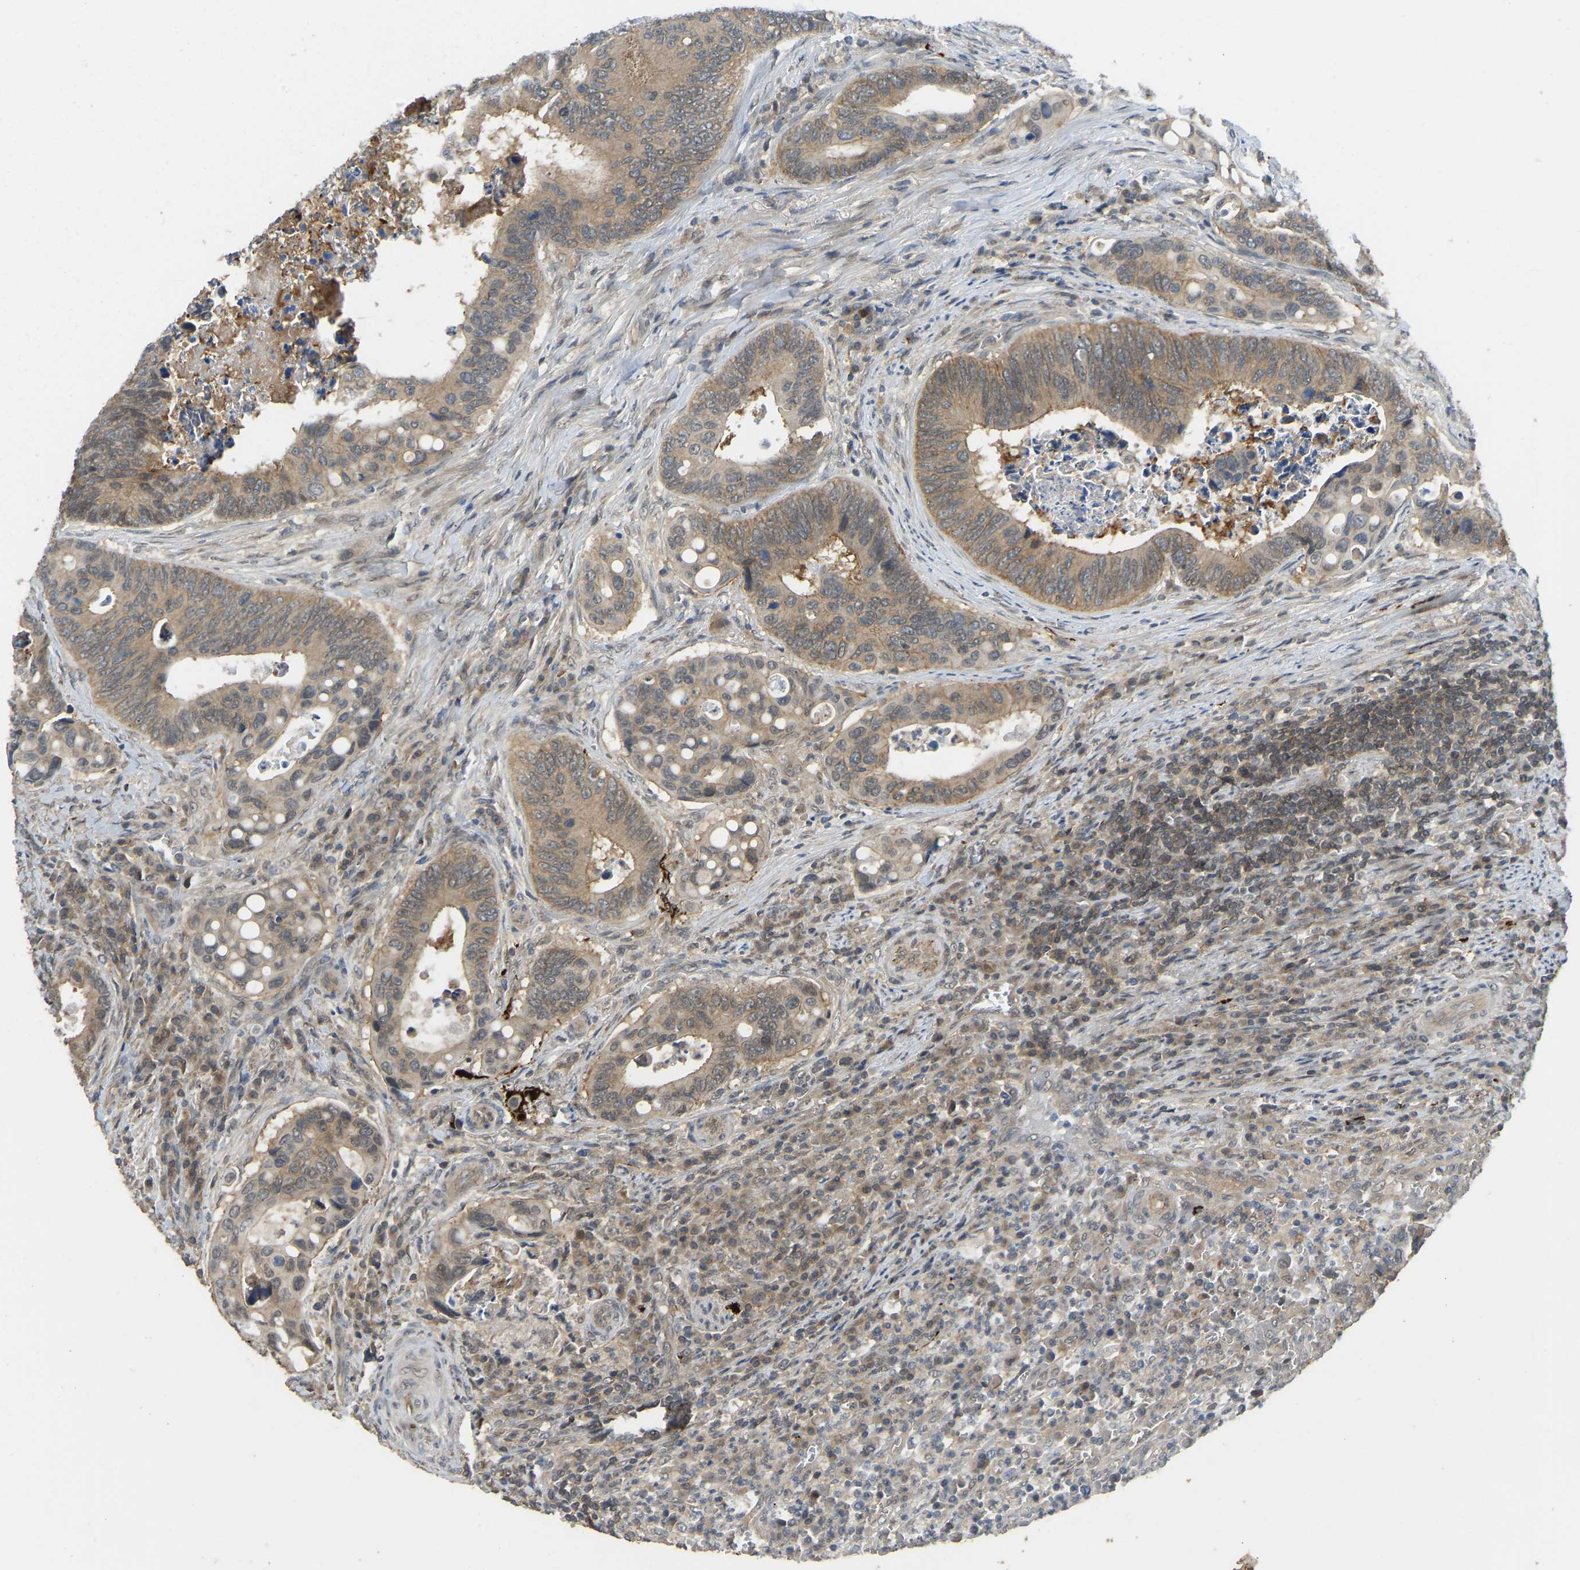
{"staining": {"intensity": "moderate", "quantity": ">75%", "location": "cytoplasmic/membranous"}, "tissue": "colorectal cancer", "cell_type": "Tumor cells", "image_type": "cancer", "snomed": [{"axis": "morphology", "description": "Inflammation, NOS"}, {"axis": "morphology", "description": "Adenocarcinoma, NOS"}, {"axis": "topography", "description": "Colon"}], "caption": "Moderate cytoplasmic/membranous protein positivity is seen in about >75% of tumor cells in adenocarcinoma (colorectal).", "gene": "NDRG3", "patient": {"sex": "male", "age": 72}}